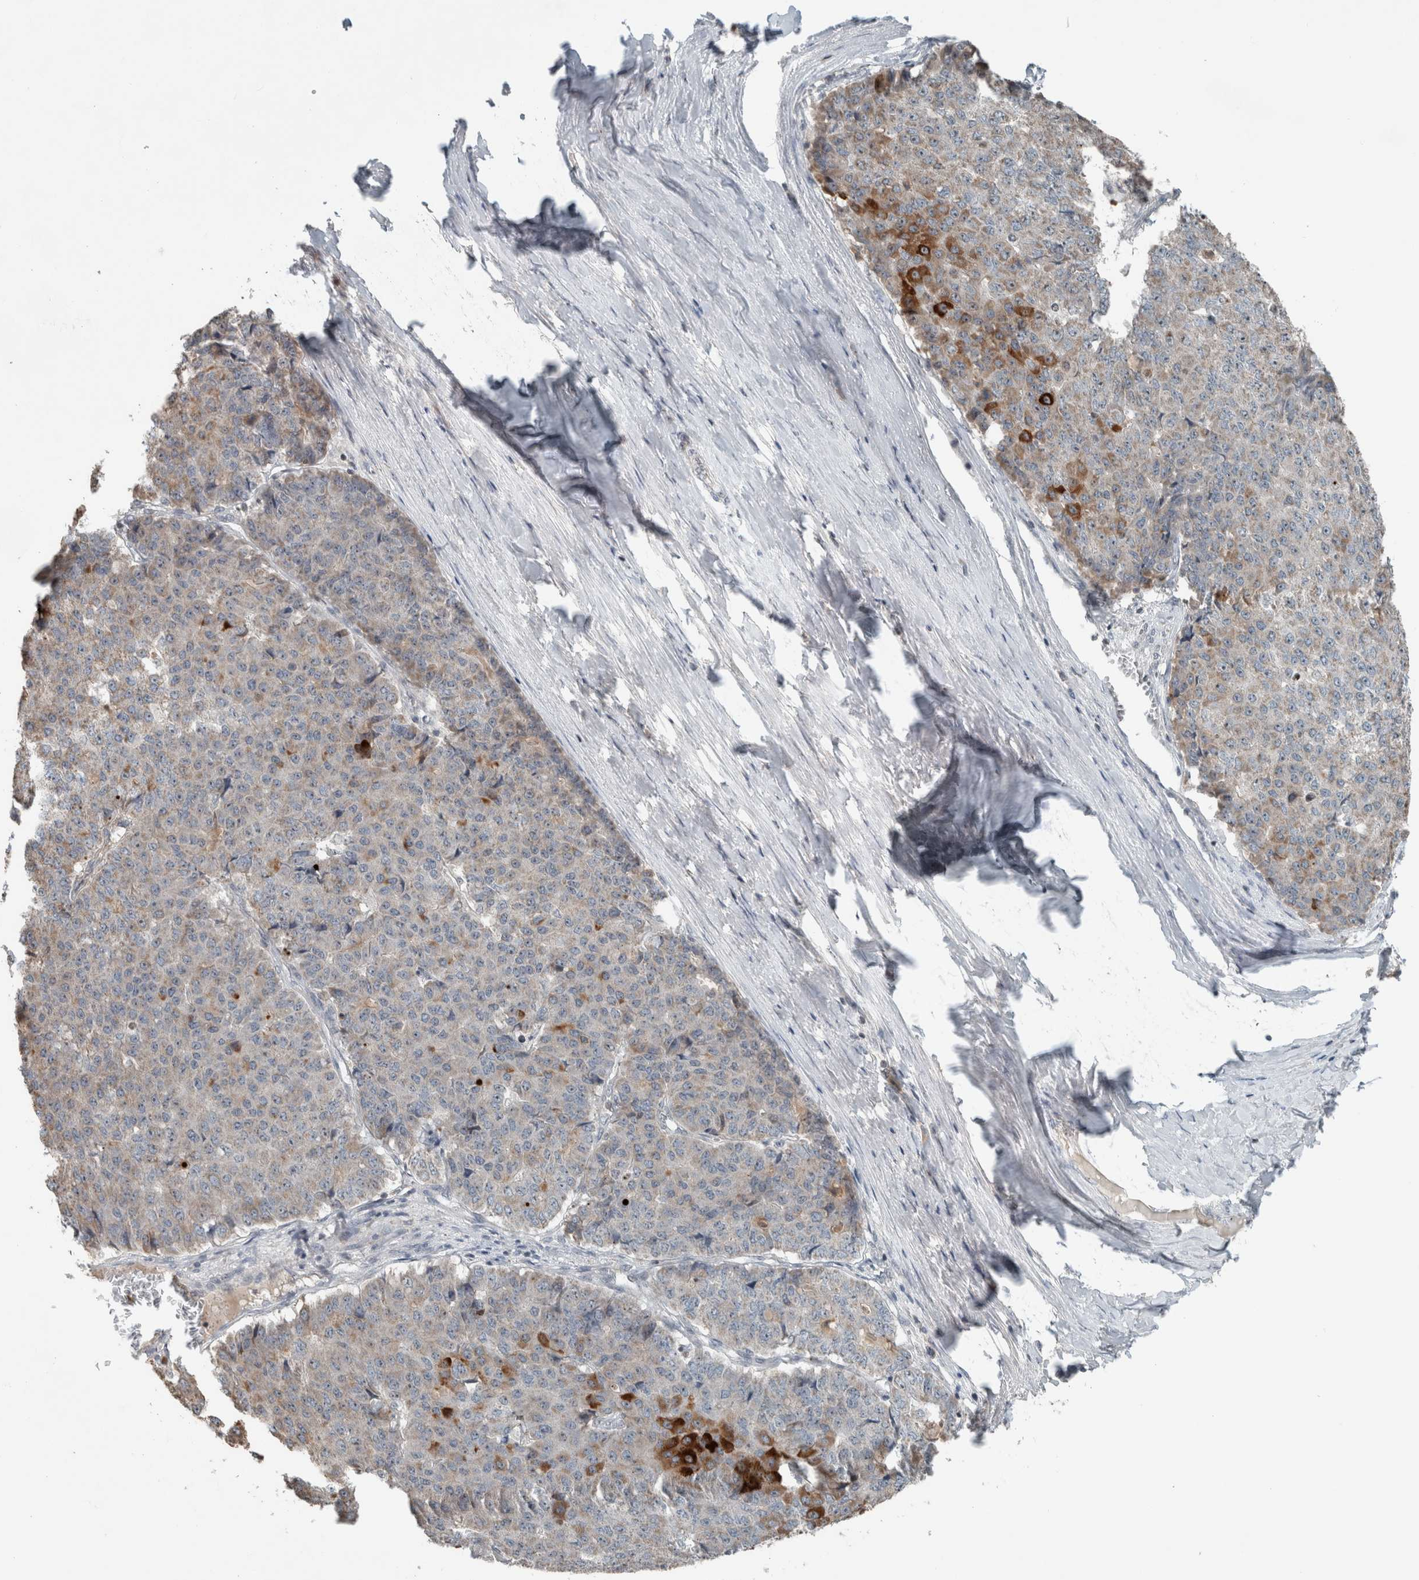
{"staining": {"intensity": "strong", "quantity": "<25%", "location": "cytoplasmic/membranous"}, "tissue": "pancreatic cancer", "cell_type": "Tumor cells", "image_type": "cancer", "snomed": [{"axis": "morphology", "description": "Adenocarcinoma, NOS"}, {"axis": "topography", "description": "Pancreas"}], "caption": "Human pancreatic cancer (adenocarcinoma) stained with a brown dye demonstrates strong cytoplasmic/membranous positive expression in about <25% of tumor cells.", "gene": "RPF1", "patient": {"sex": "male", "age": 50}}